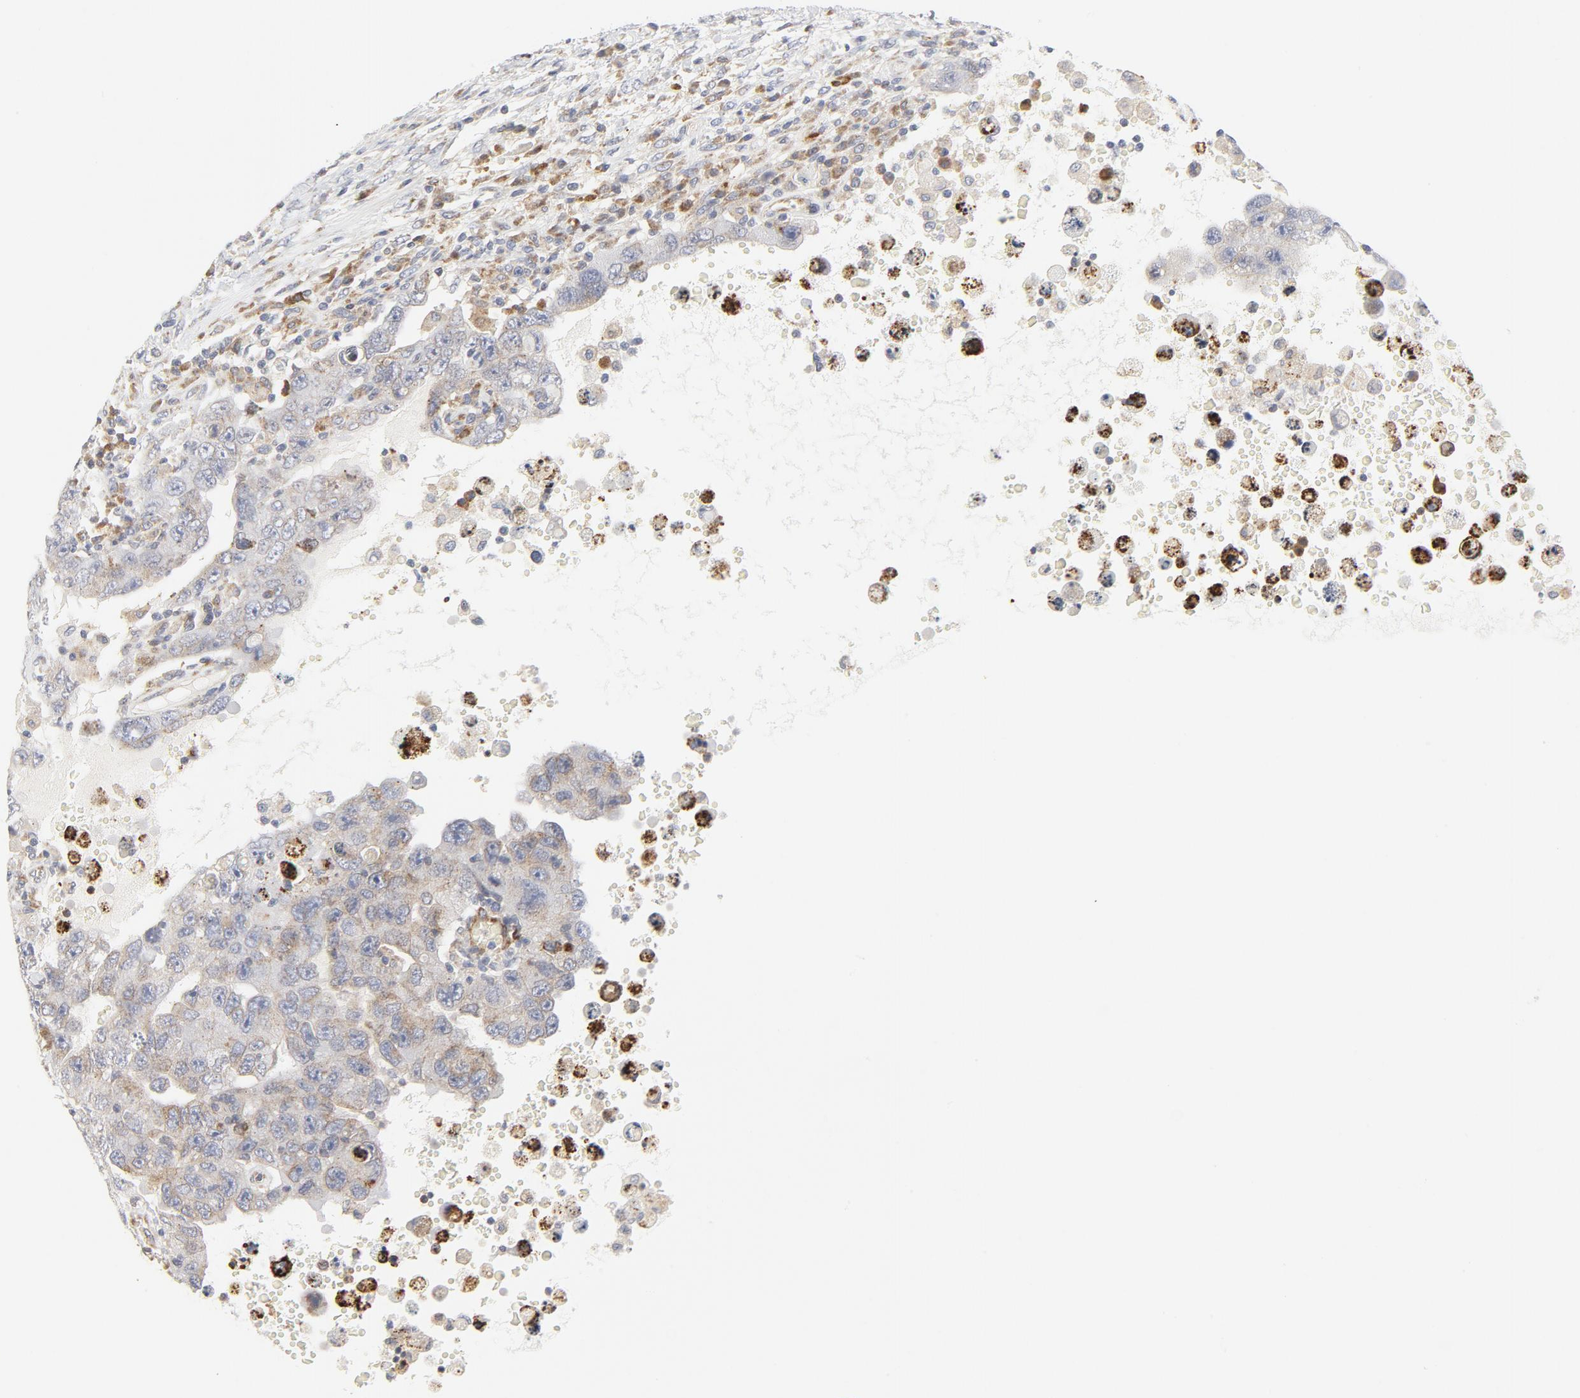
{"staining": {"intensity": "weak", "quantity": ">75%", "location": "cytoplasmic/membranous"}, "tissue": "testis cancer", "cell_type": "Tumor cells", "image_type": "cancer", "snomed": [{"axis": "morphology", "description": "Carcinoma, Embryonal, NOS"}, {"axis": "topography", "description": "Testis"}], "caption": "Brown immunohistochemical staining in testis cancer exhibits weak cytoplasmic/membranous positivity in about >75% of tumor cells.", "gene": "LRP6", "patient": {"sex": "male", "age": 26}}